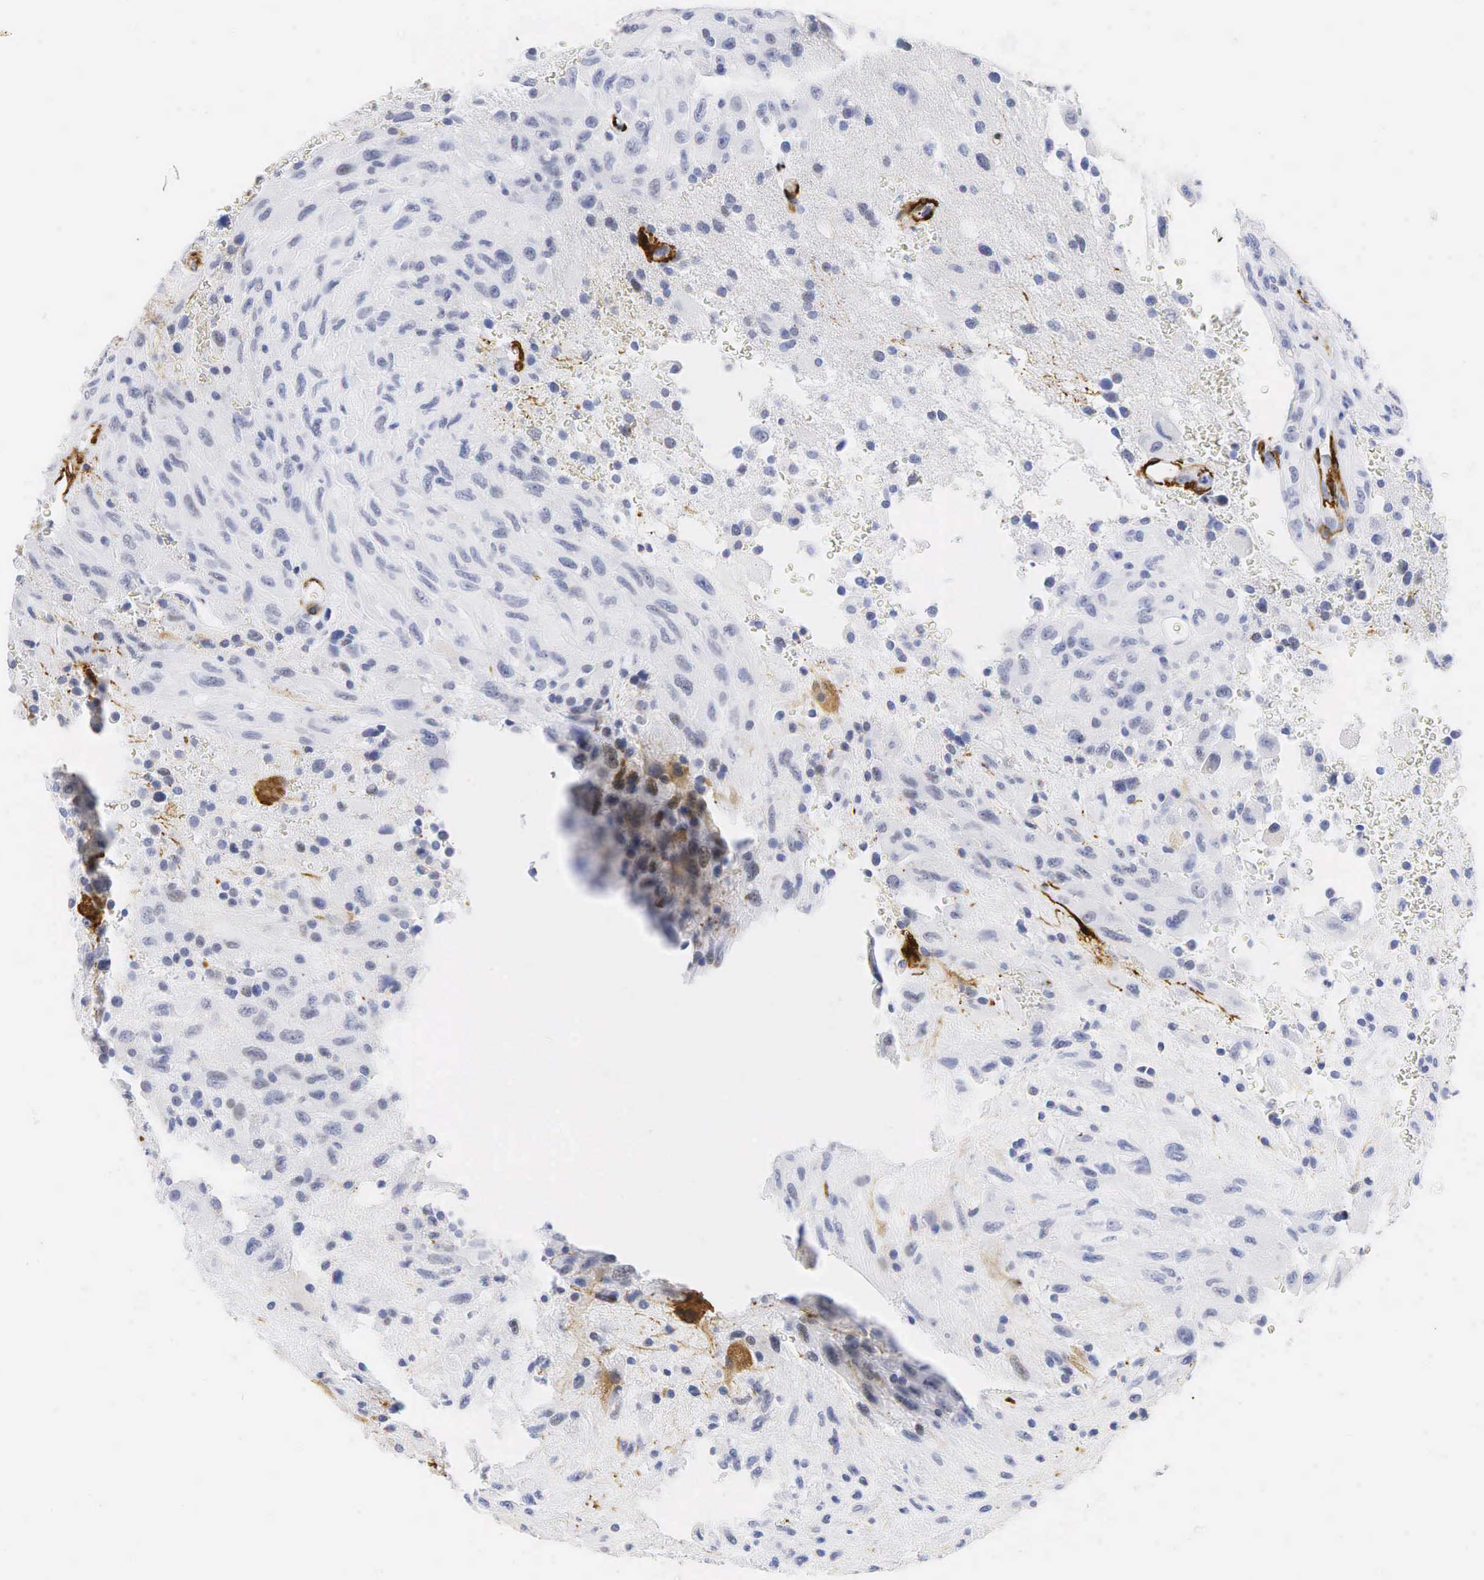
{"staining": {"intensity": "negative", "quantity": "none", "location": "none"}, "tissue": "glioma", "cell_type": "Tumor cells", "image_type": "cancer", "snomed": [{"axis": "morphology", "description": "Glioma, malignant, High grade"}, {"axis": "topography", "description": "Brain"}], "caption": "Histopathology image shows no significant protein expression in tumor cells of glioma.", "gene": "ACTA2", "patient": {"sex": "male", "age": 48}}